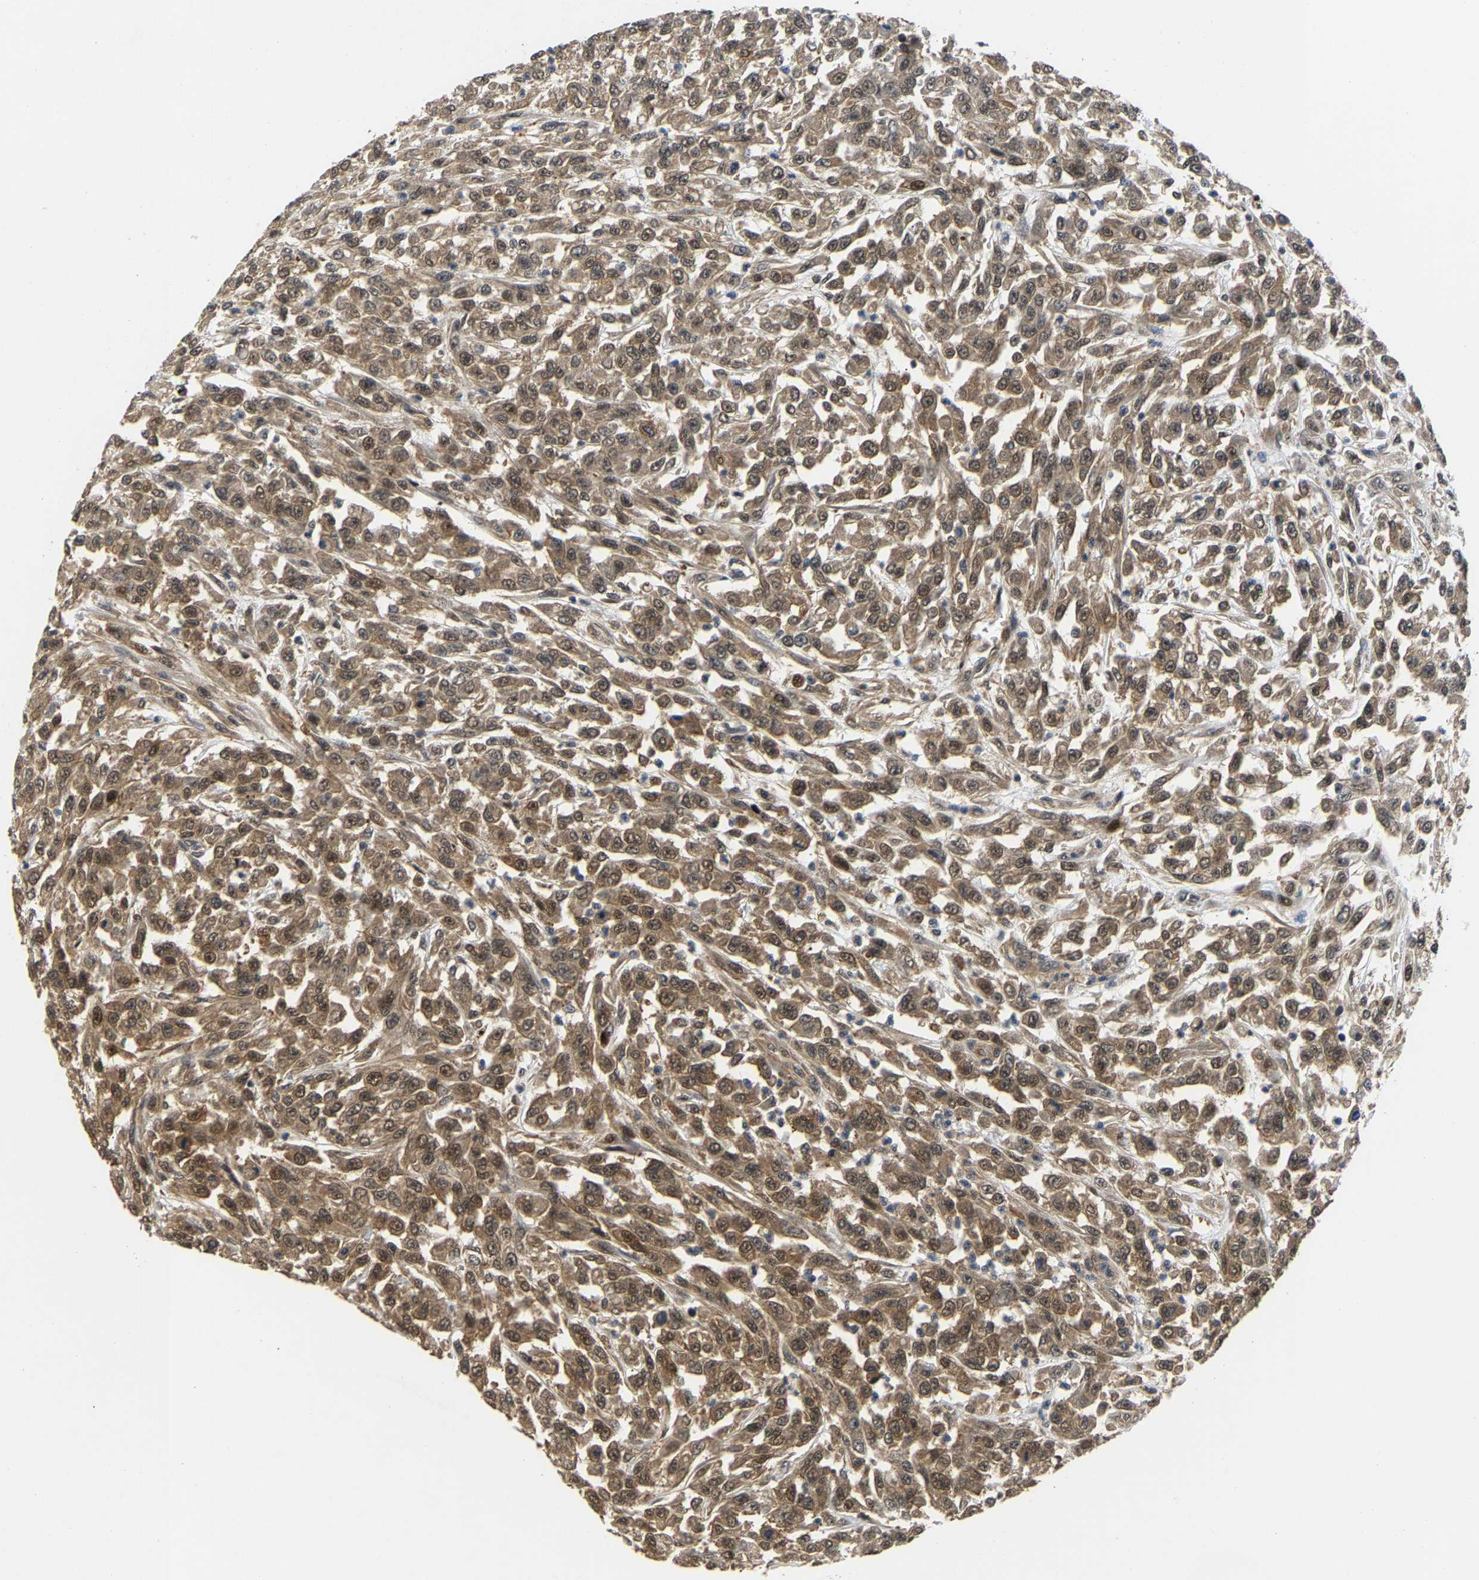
{"staining": {"intensity": "moderate", "quantity": ">75%", "location": "cytoplasmic/membranous,nuclear"}, "tissue": "urothelial cancer", "cell_type": "Tumor cells", "image_type": "cancer", "snomed": [{"axis": "morphology", "description": "Urothelial carcinoma, High grade"}, {"axis": "topography", "description": "Urinary bladder"}], "caption": "Immunohistochemical staining of high-grade urothelial carcinoma displays medium levels of moderate cytoplasmic/membranous and nuclear protein staining in approximately >75% of tumor cells.", "gene": "LARP6", "patient": {"sex": "male", "age": 46}}